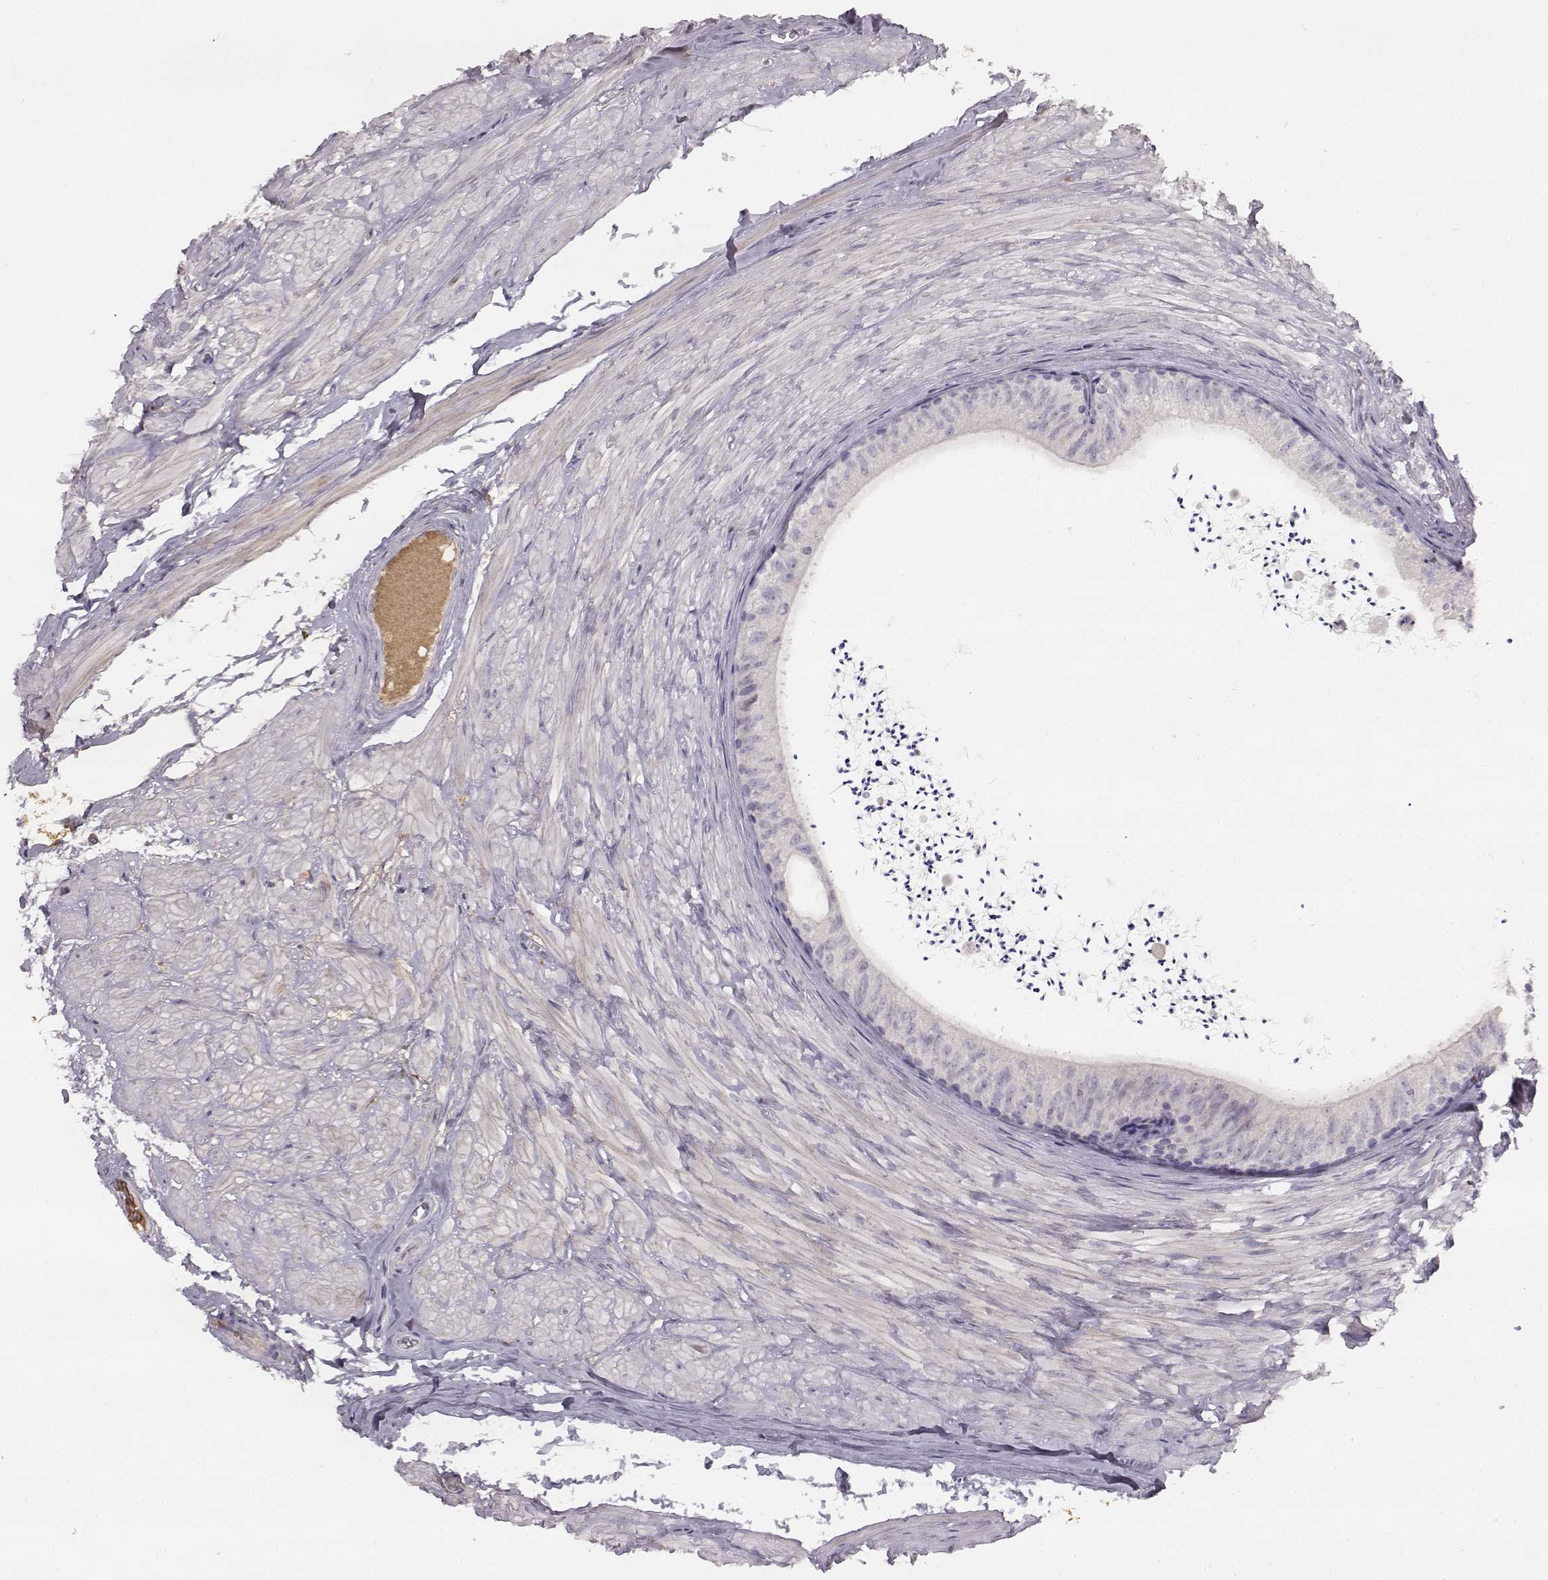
{"staining": {"intensity": "negative", "quantity": "none", "location": "none"}, "tissue": "epididymis", "cell_type": "Glandular cells", "image_type": "normal", "snomed": [{"axis": "morphology", "description": "Normal tissue, NOS"}, {"axis": "topography", "description": "Epididymis"}], "caption": "Histopathology image shows no significant protein positivity in glandular cells of benign epididymis. (Immunohistochemistry (ihc), brightfield microscopy, high magnification).", "gene": "YJEFN3", "patient": {"sex": "male", "age": 32}}